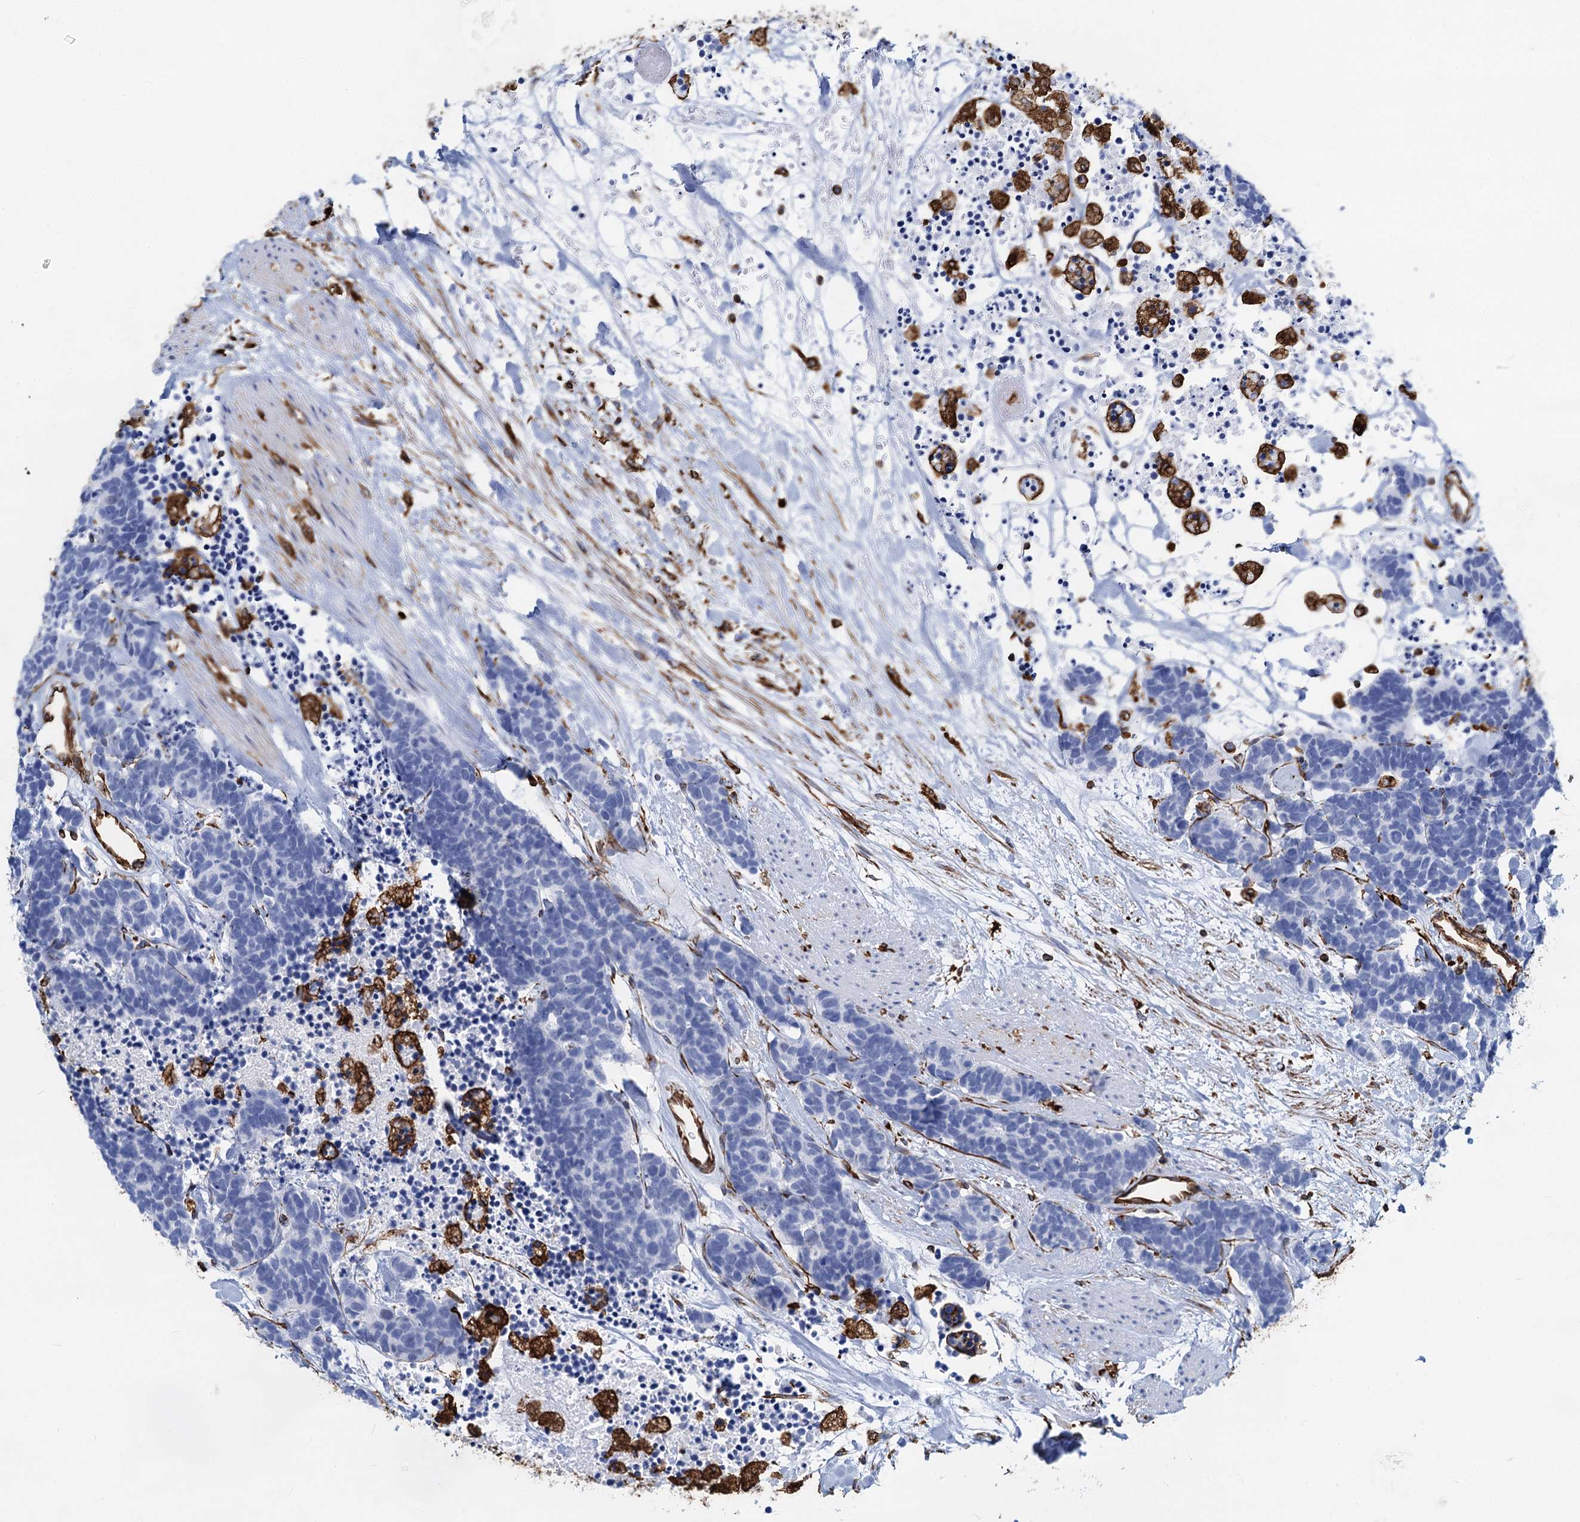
{"staining": {"intensity": "negative", "quantity": "none", "location": "none"}, "tissue": "carcinoid", "cell_type": "Tumor cells", "image_type": "cancer", "snomed": [{"axis": "morphology", "description": "Carcinoma, NOS"}, {"axis": "morphology", "description": "Carcinoid, malignant, NOS"}, {"axis": "topography", "description": "Urinary bladder"}], "caption": "Human carcinoid stained for a protein using IHC displays no positivity in tumor cells.", "gene": "PGM2", "patient": {"sex": "male", "age": 57}}